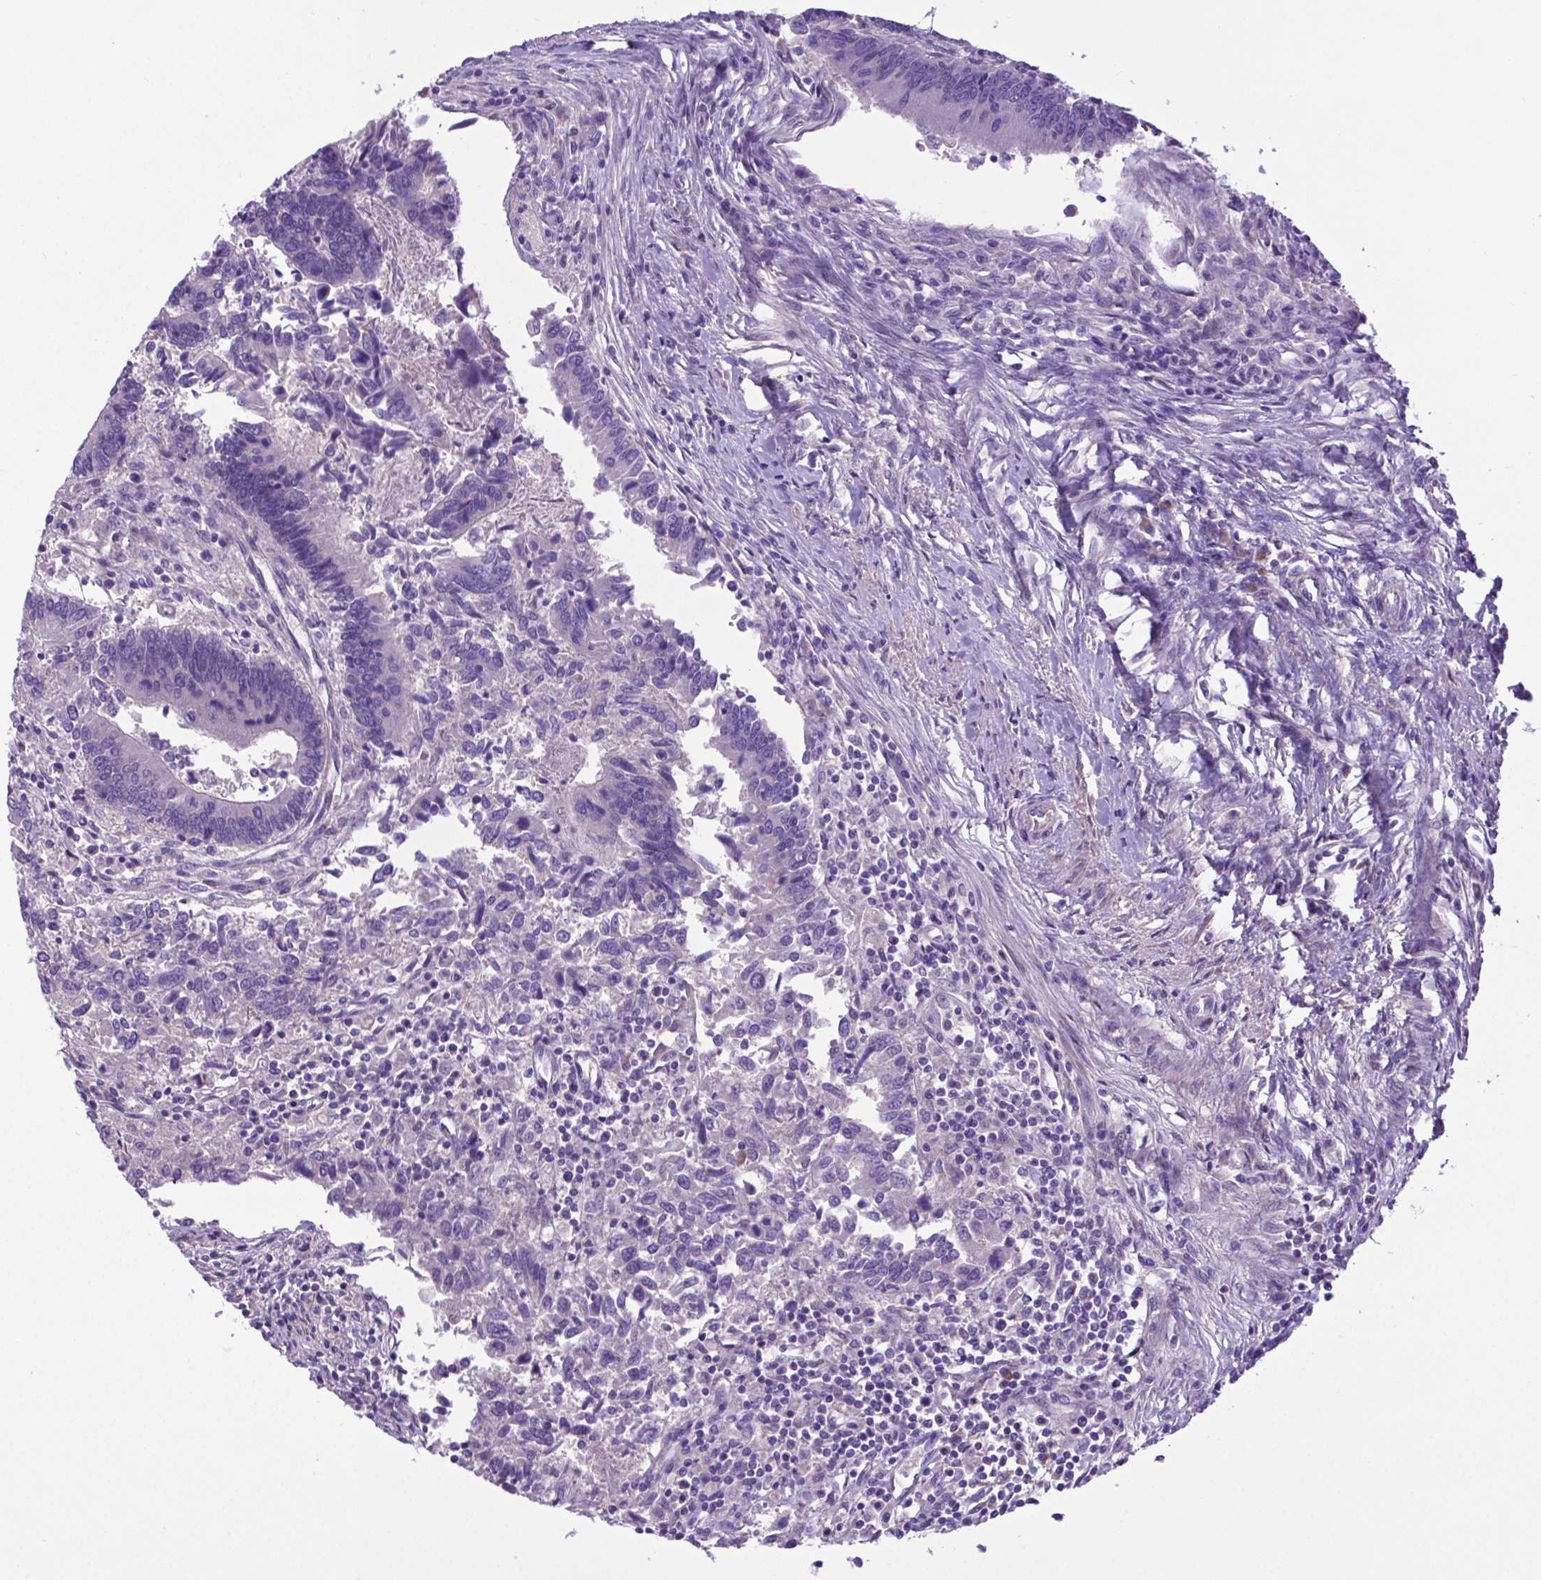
{"staining": {"intensity": "negative", "quantity": "none", "location": "none"}, "tissue": "colorectal cancer", "cell_type": "Tumor cells", "image_type": "cancer", "snomed": [{"axis": "morphology", "description": "Adenocarcinoma, NOS"}, {"axis": "topography", "description": "Colon"}], "caption": "A high-resolution histopathology image shows IHC staining of colorectal cancer, which reveals no significant staining in tumor cells.", "gene": "ADRA2B", "patient": {"sex": "female", "age": 67}}